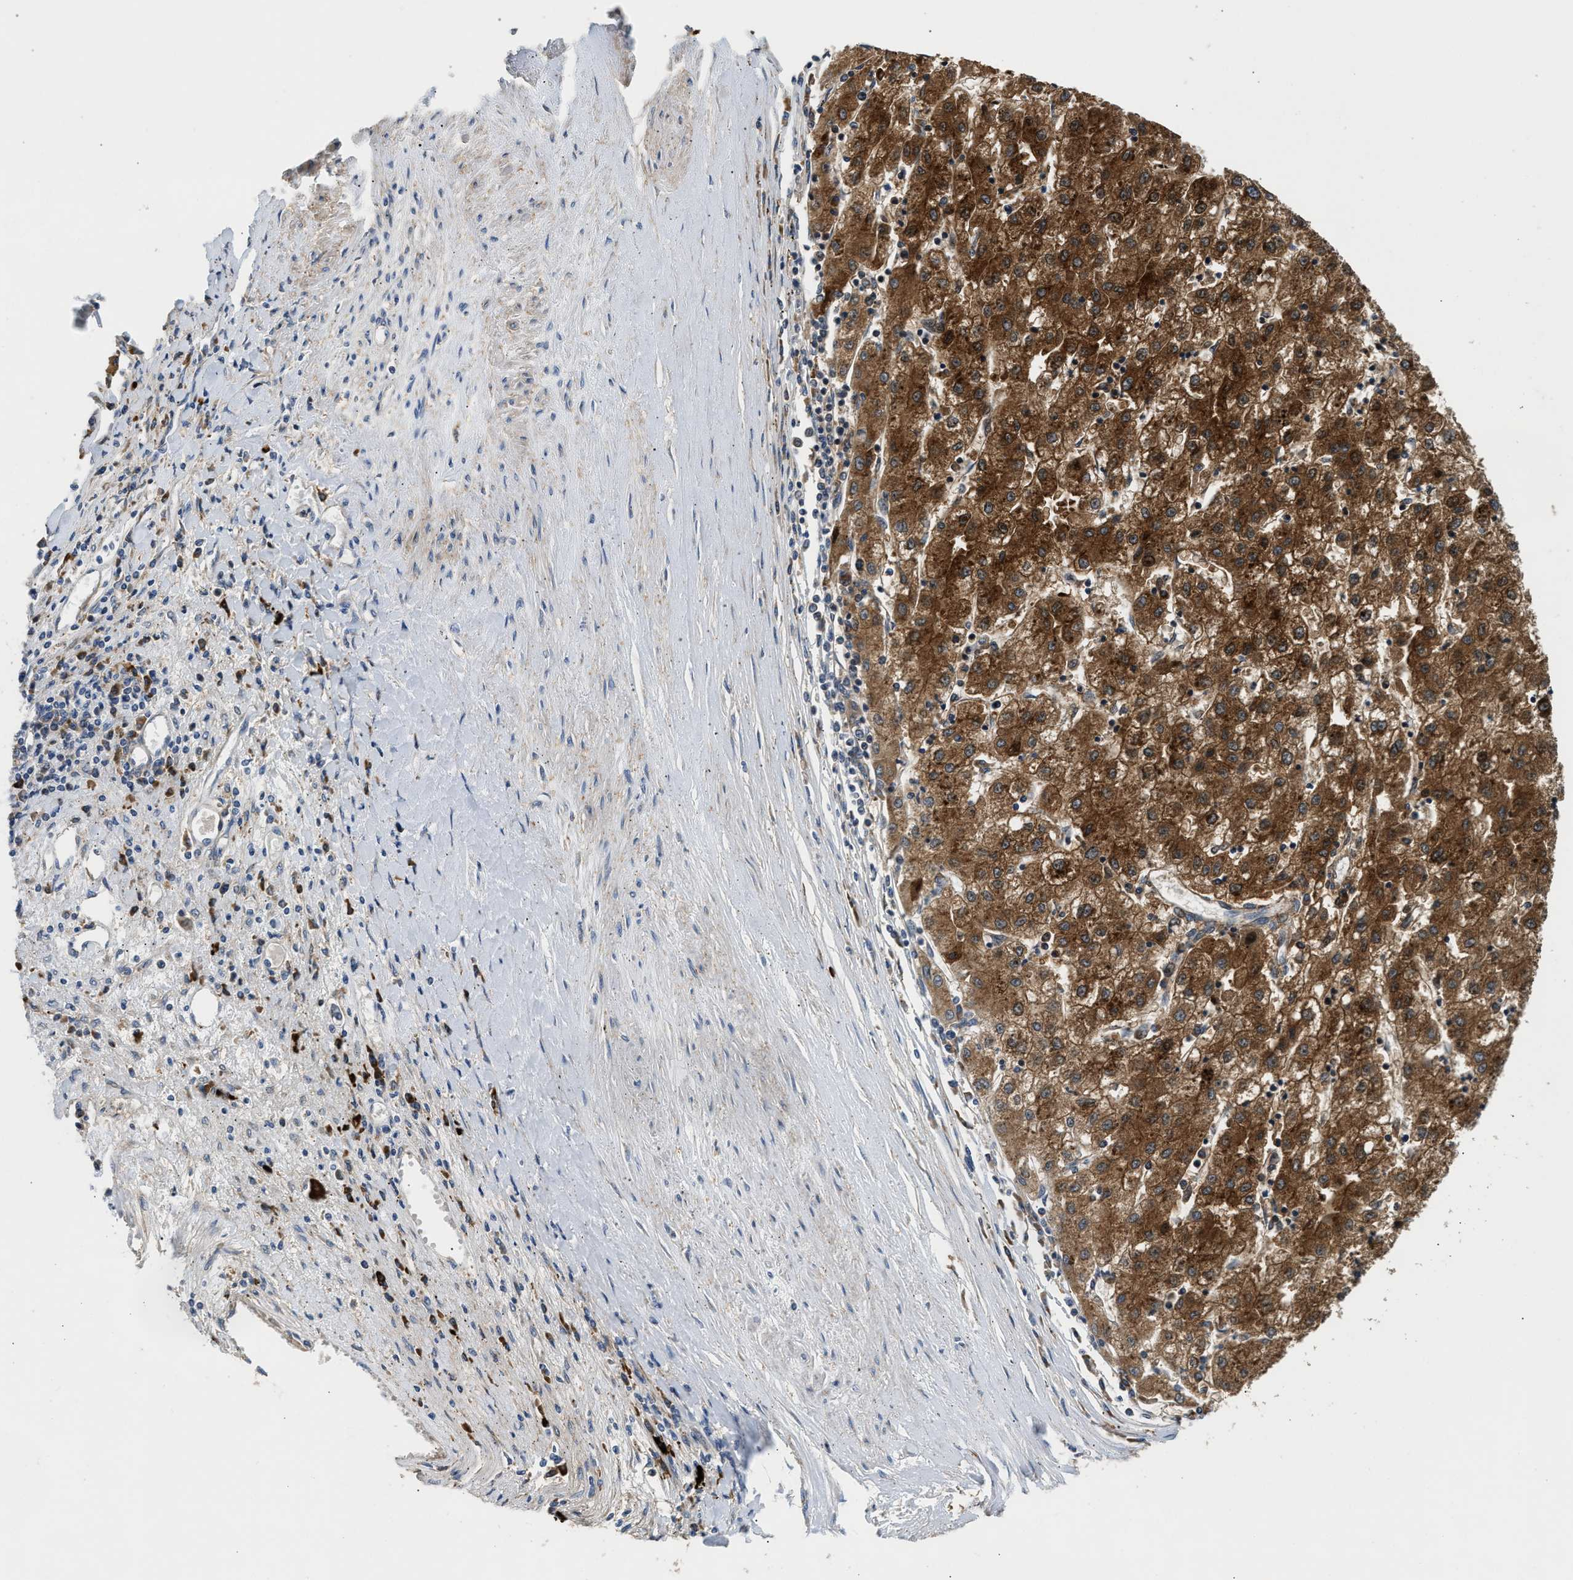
{"staining": {"intensity": "strong", "quantity": ">75%", "location": "cytoplasmic/membranous"}, "tissue": "liver cancer", "cell_type": "Tumor cells", "image_type": "cancer", "snomed": [{"axis": "morphology", "description": "Carcinoma, Hepatocellular, NOS"}, {"axis": "topography", "description": "Liver"}], "caption": "Immunohistochemical staining of human hepatocellular carcinoma (liver) shows high levels of strong cytoplasmic/membranous protein staining in about >75% of tumor cells.", "gene": "AMZ1", "patient": {"sex": "male", "age": 72}}